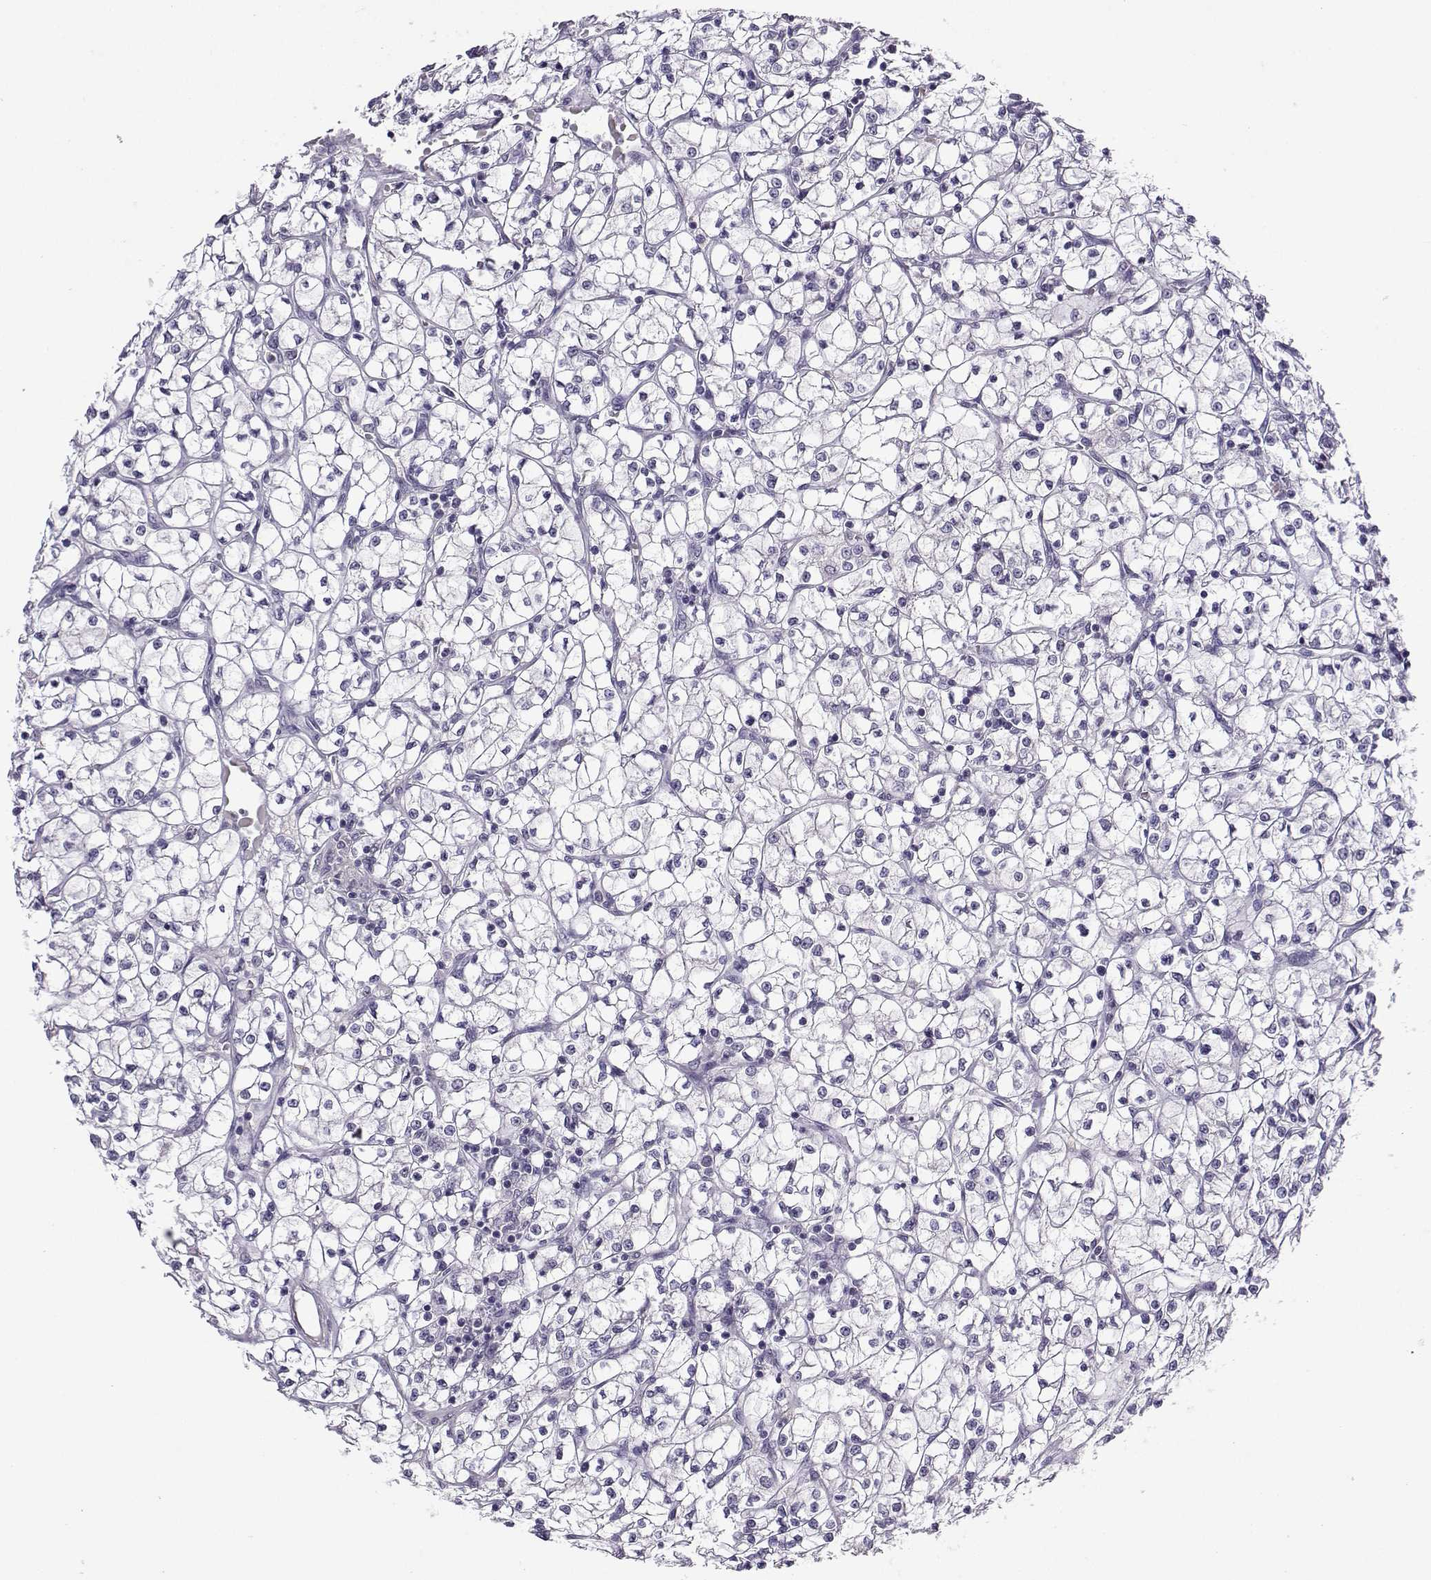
{"staining": {"intensity": "negative", "quantity": "none", "location": "none"}, "tissue": "renal cancer", "cell_type": "Tumor cells", "image_type": "cancer", "snomed": [{"axis": "morphology", "description": "Adenocarcinoma, NOS"}, {"axis": "topography", "description": "Kidney"}], "caption": "DAB immunohistochemical staining of adenocarcinoma (renal) exhibits no significant expression in tumor cells.", "gene": "LRFN2", "patient": {"sex": "female", "age": 64}}